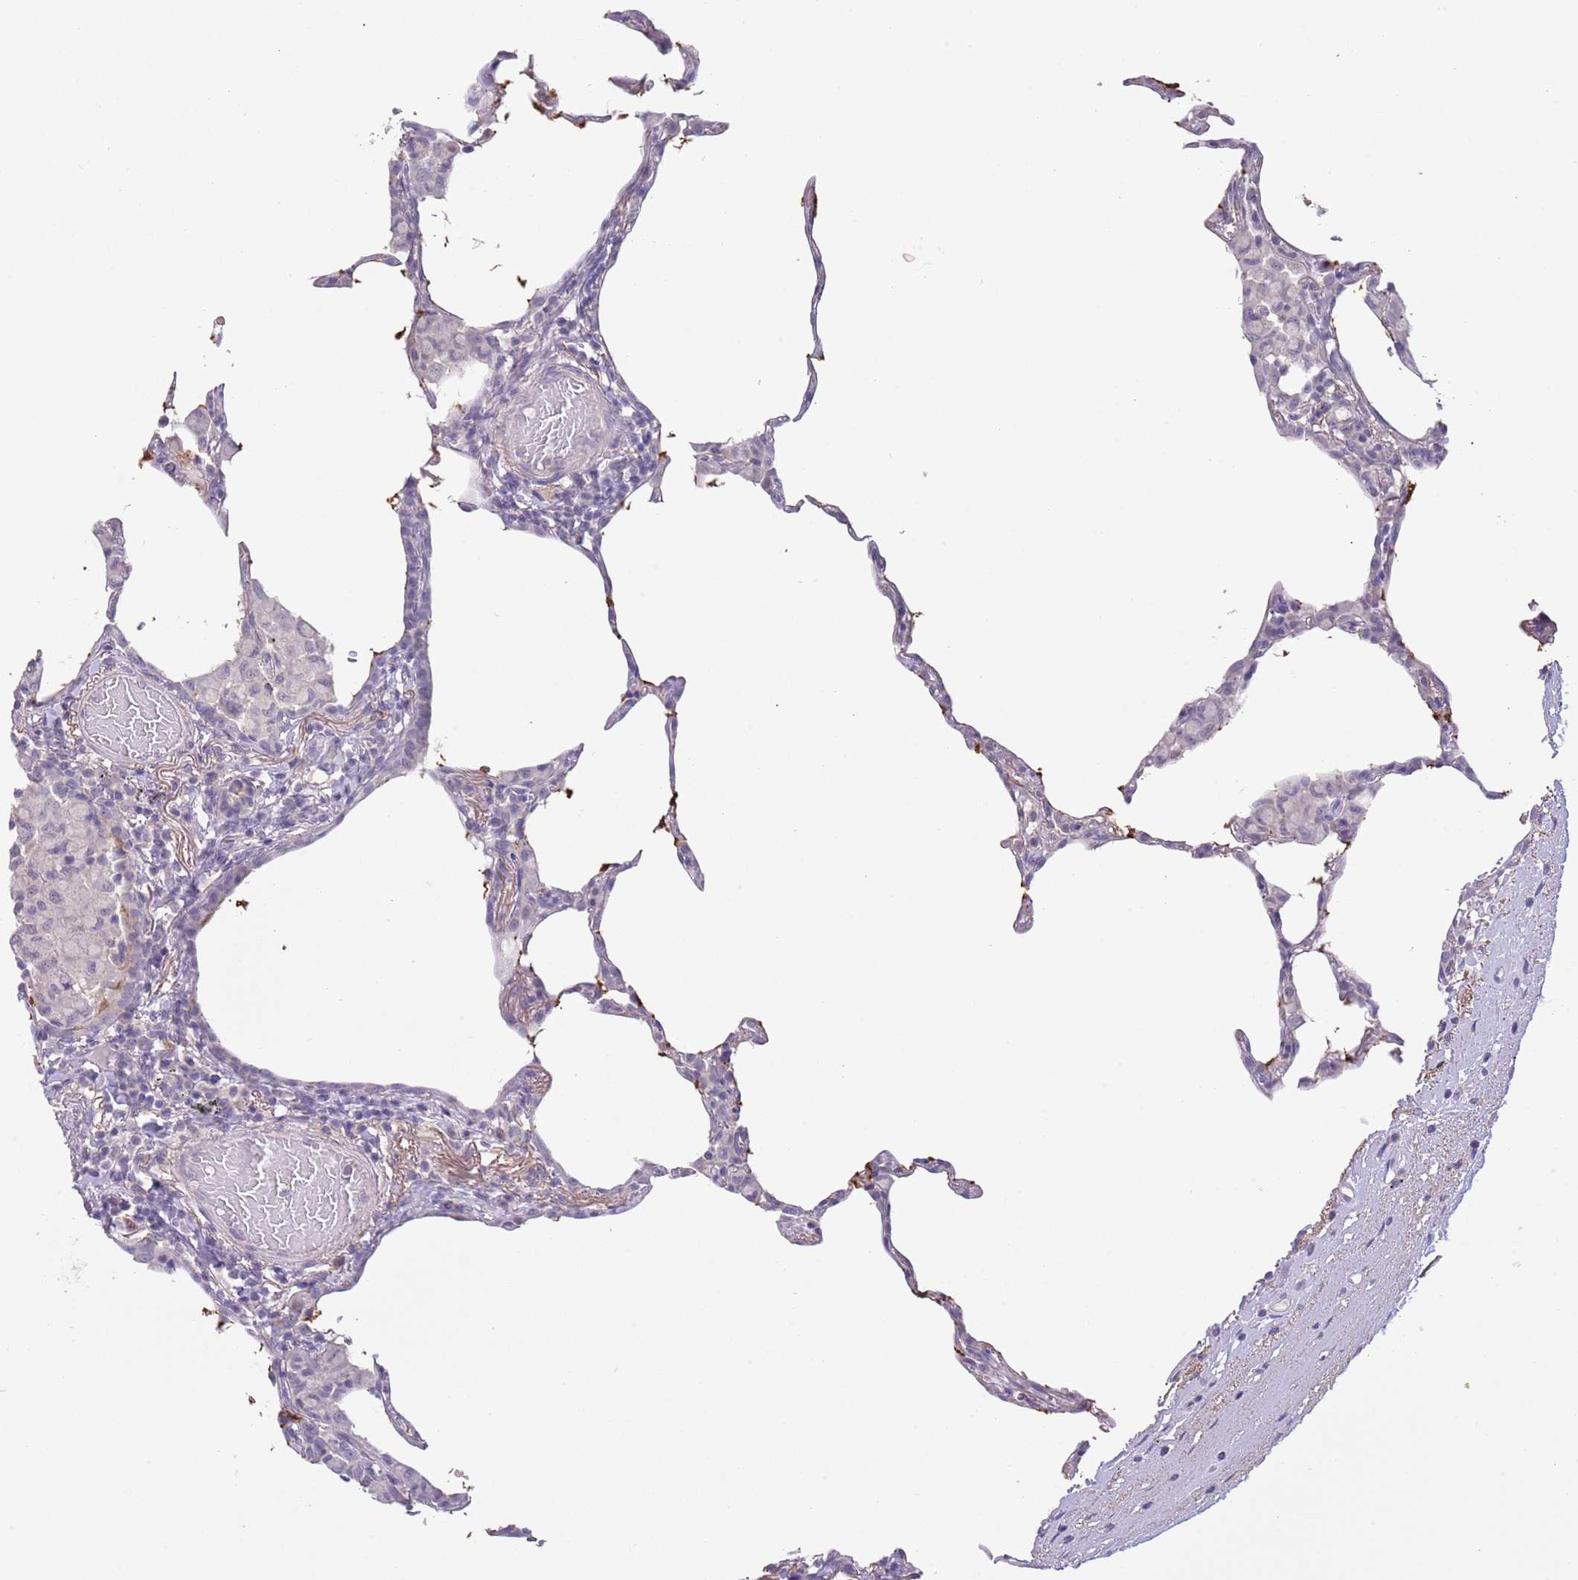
{"staining": {"intensity": "negative", "quantity": "none", "location": "none"}, "tissue": "lung", "cell_type": "Alveolar cells", "image_type": "normal", "snomed": [{"axis": "morphology", "description": "Normal tissue, NOS"}, {"axis": "topography", "description": "Lung"}], "caption": "Photomicrograph shows no protein staining in alveolar cells of benign lung.", "gene": "PIMREG", "patient": {"sex": "female", "age": 57}}